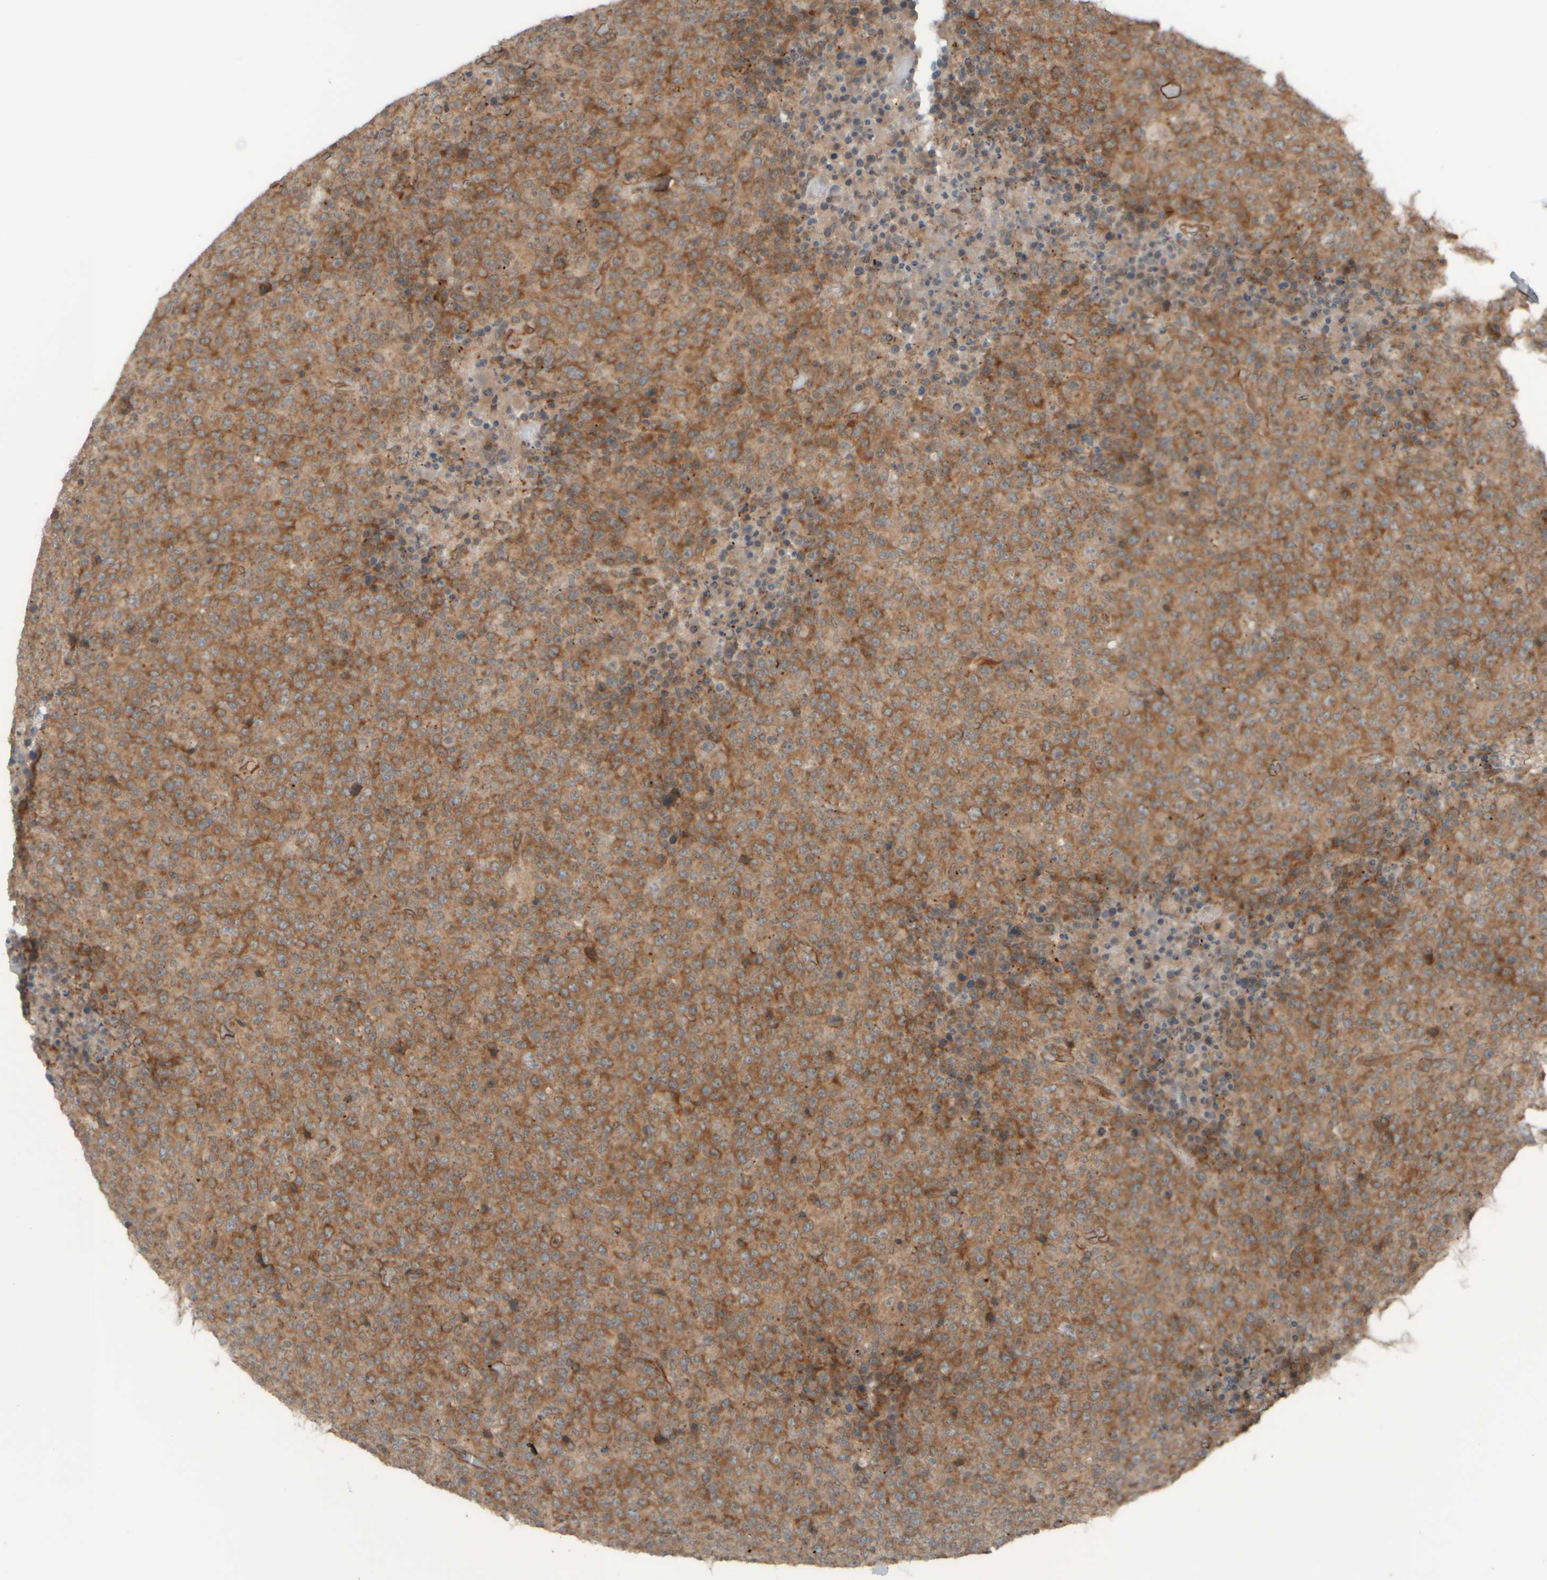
{"staining": {"intensity": "moderate", "quantity": ">75%", "location": "cytoplasmic/membranous"}, "tissue": "lymphoma", "cell_type": "Tumor cells", "image_type": "cancer", "snomed": [{"axis": "morphology", "description": "Malignant lymphoma, non-Hodgkin's type, High grade"}, {"axis": "topography", "description": "Lymph node"}], "caption": "Immunohistochemical staining of human lymphoma reveals medium levels of moderate cytoplasmic/membranous protein staining in approximately >75% of tumor cells.", "gene": "GIGYF1", "patient": {"sex": "male", "age": 13}}